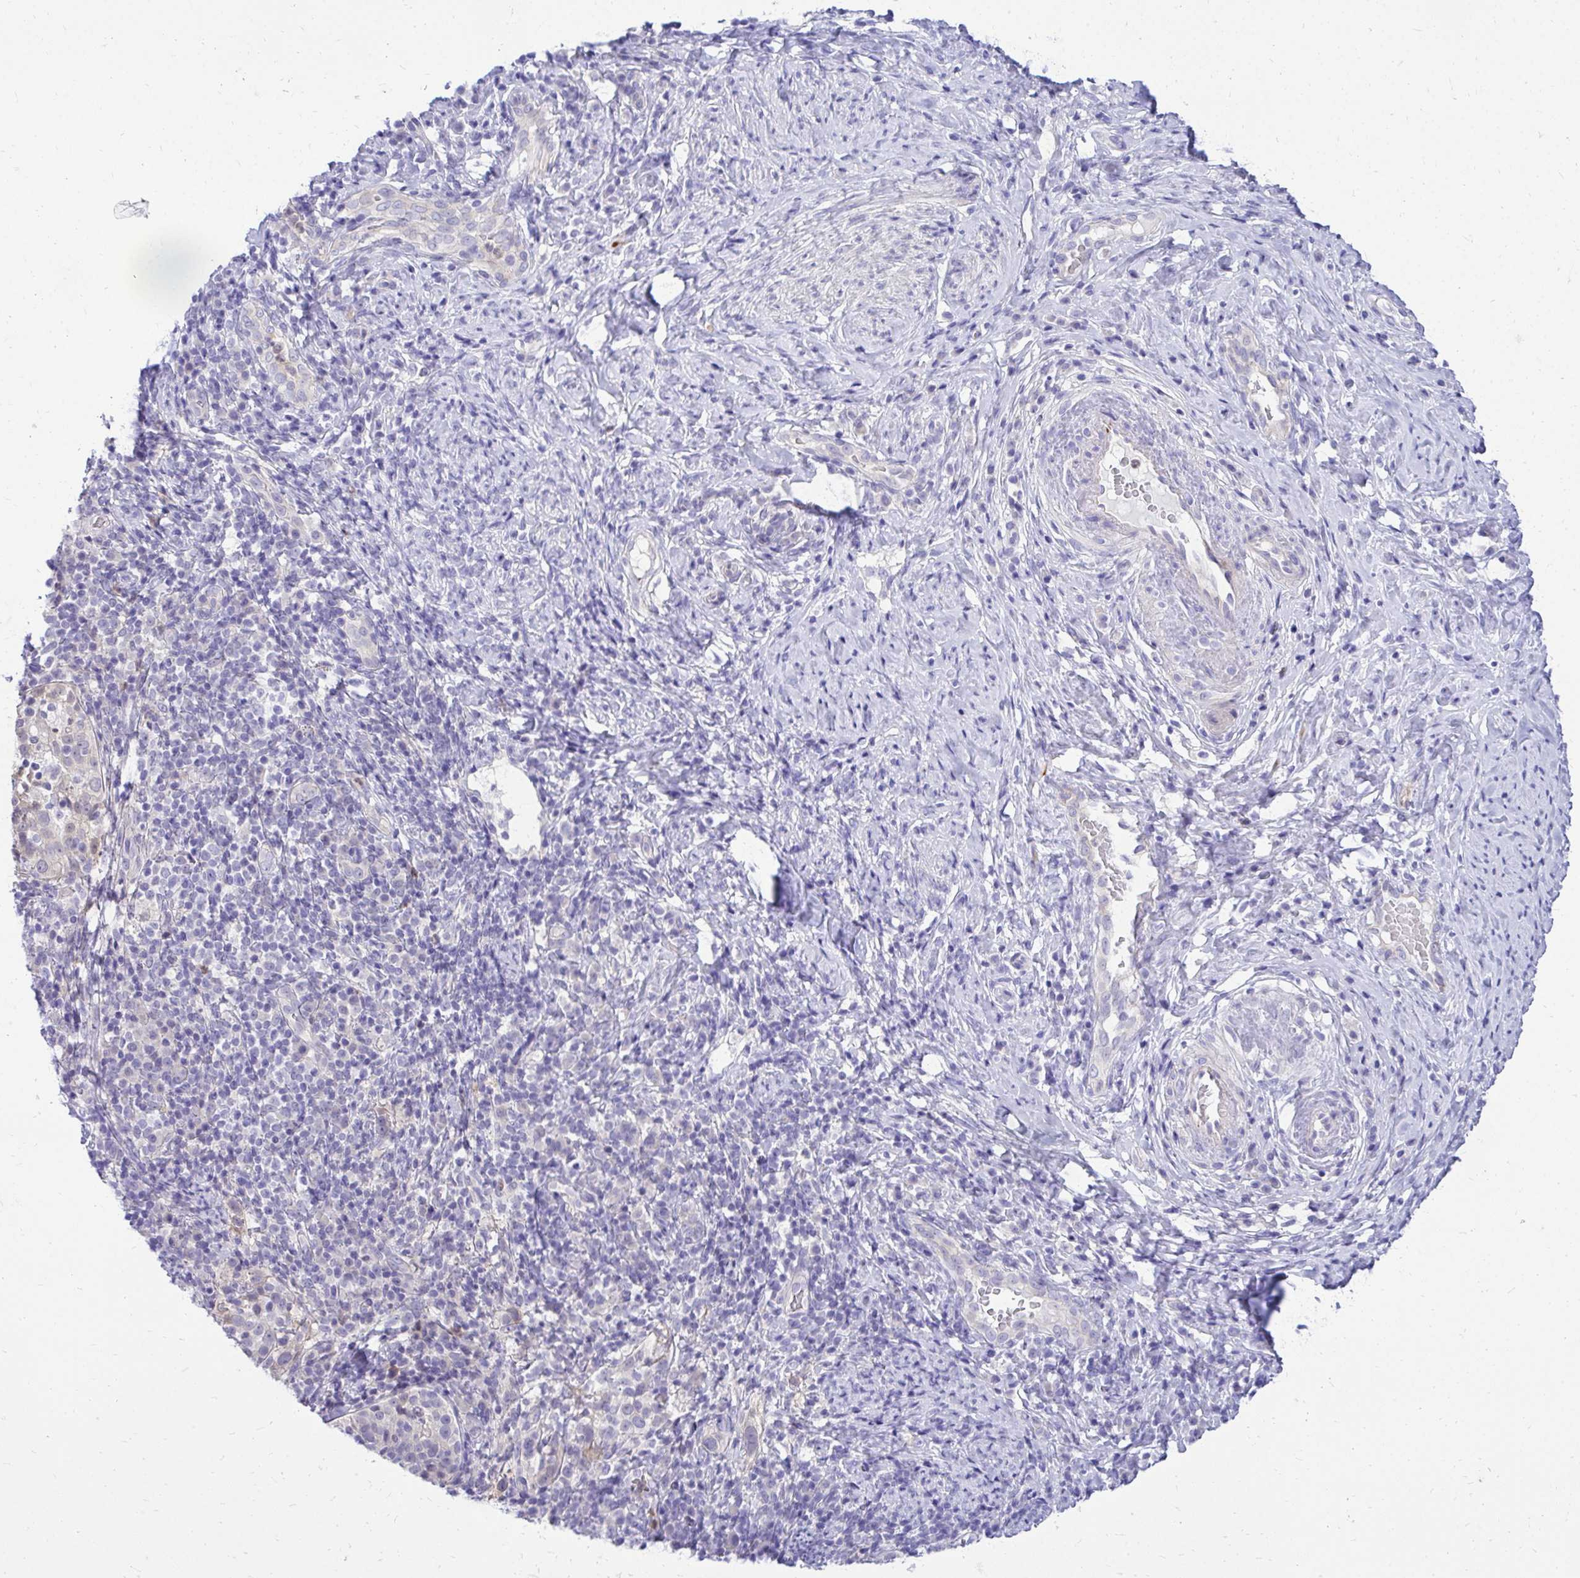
{"staining": {"intensity": "negative", "quantity": "none", "location": "none"}, "tissue": "cervical cancer", "cell_type": "Tumor cells", "image_type": "cancer", "snomed": [{"axis": "morphology", "description": "Squamous cell carcinoma, NOS"}, {"axis": "topography", "description": "Cervix"}], "caption": "A high-resolution photomicrograph shows immunohistochemistry staining of cervical cancer (squamous cell carcinoma), which demonstrates no significant expression in tumor cells.", "gene": "ZSWIM9", "patient": {"sex": "female", "age": 75}}